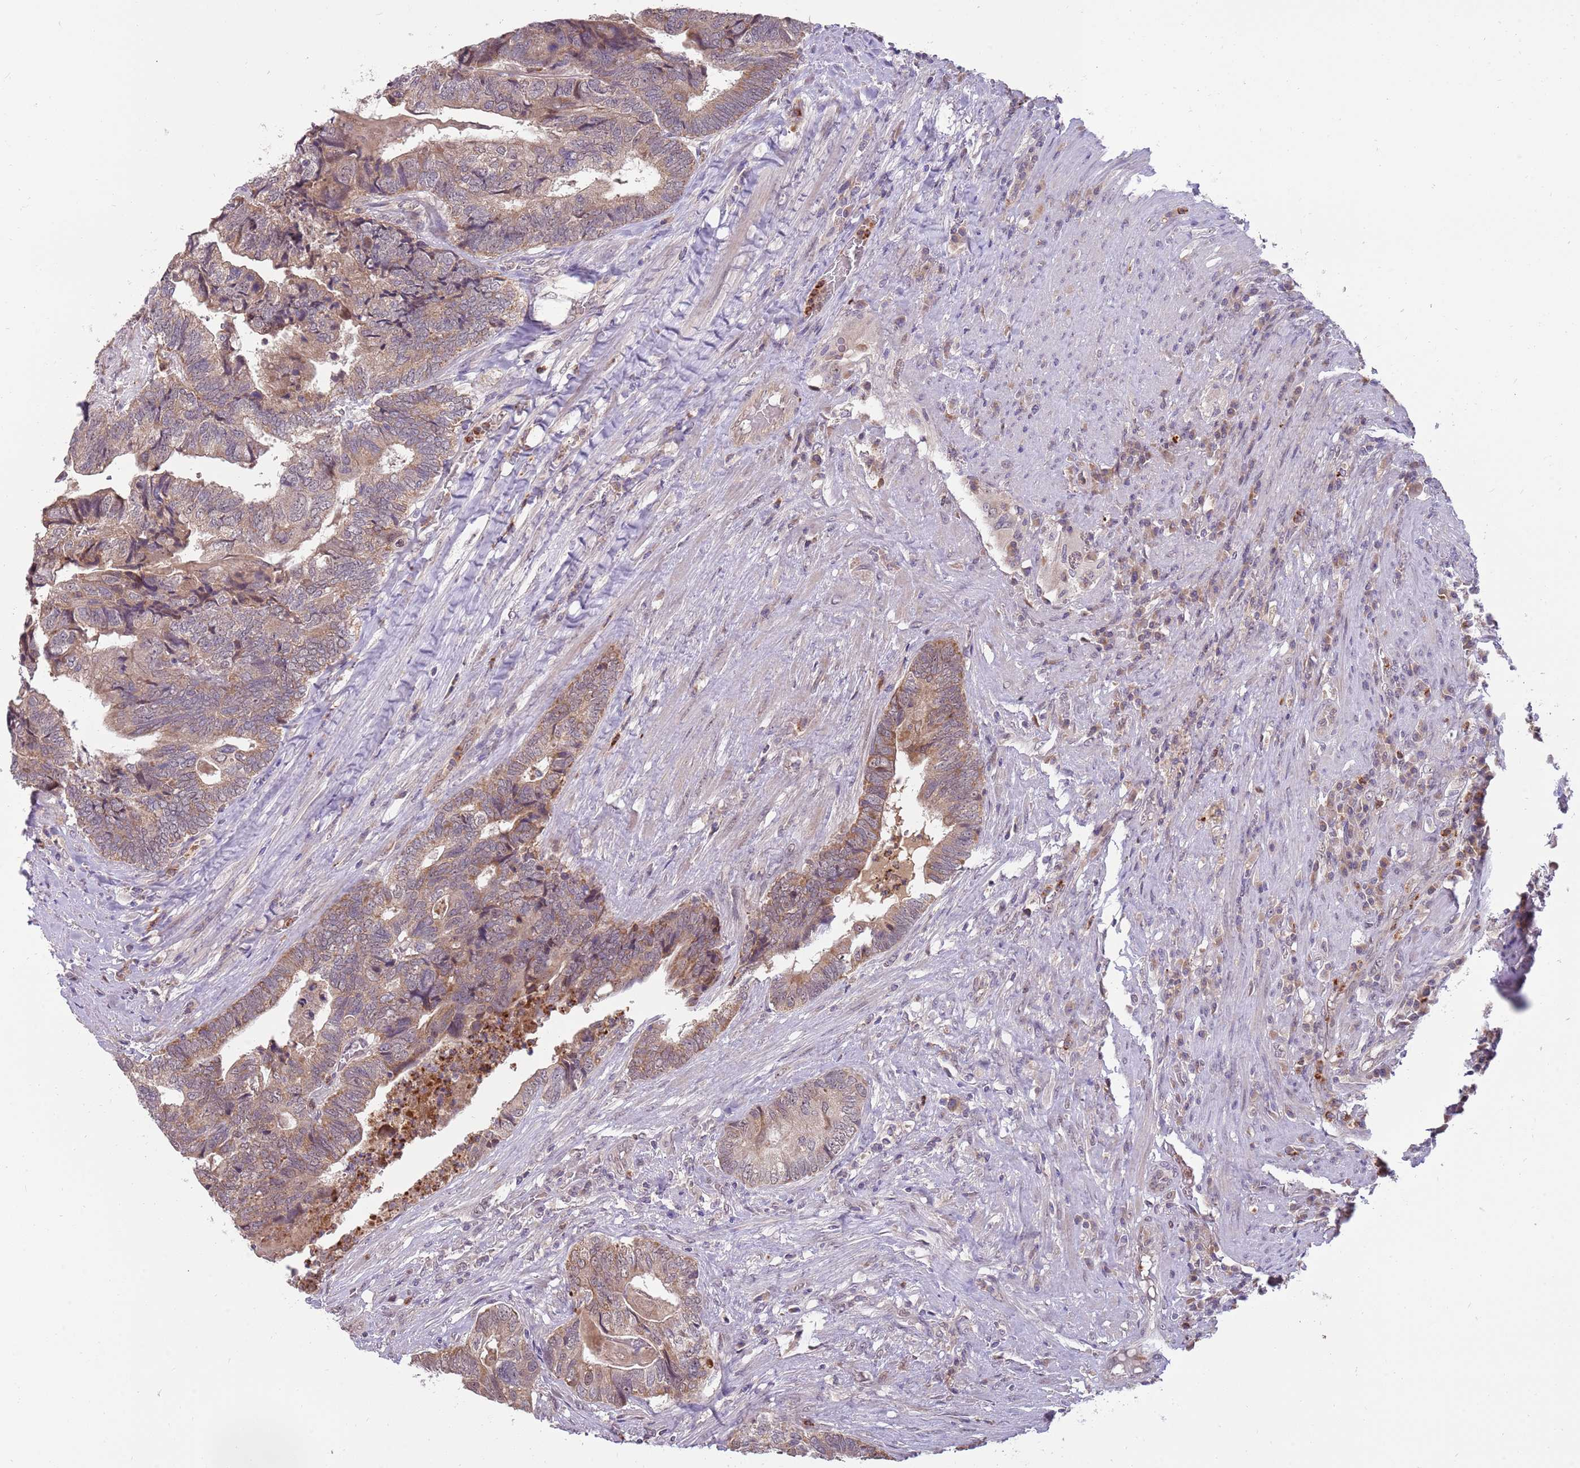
{"staining": {"intensity": "moderate", "quantity": "25%-75%", "location": "cytoplasmic/membranous"}, "tissue": "colorectal cancer", "cell_type": "Tumor cells", "image_type": "cancer", "snomed": [{"axis": "morphology", "description": "Adenocarcinoma, NOS"}, {"axis": "topography", "description": "Colon"}], "caption": "A medium amount of moderate cytoplasmic/membranous positivity is appreciated in approximately 25%-75% of tumor cells in colorectal cancer tissue.", "gene": "NBPF6", "patient": {"sex": "female", "age": 67}}